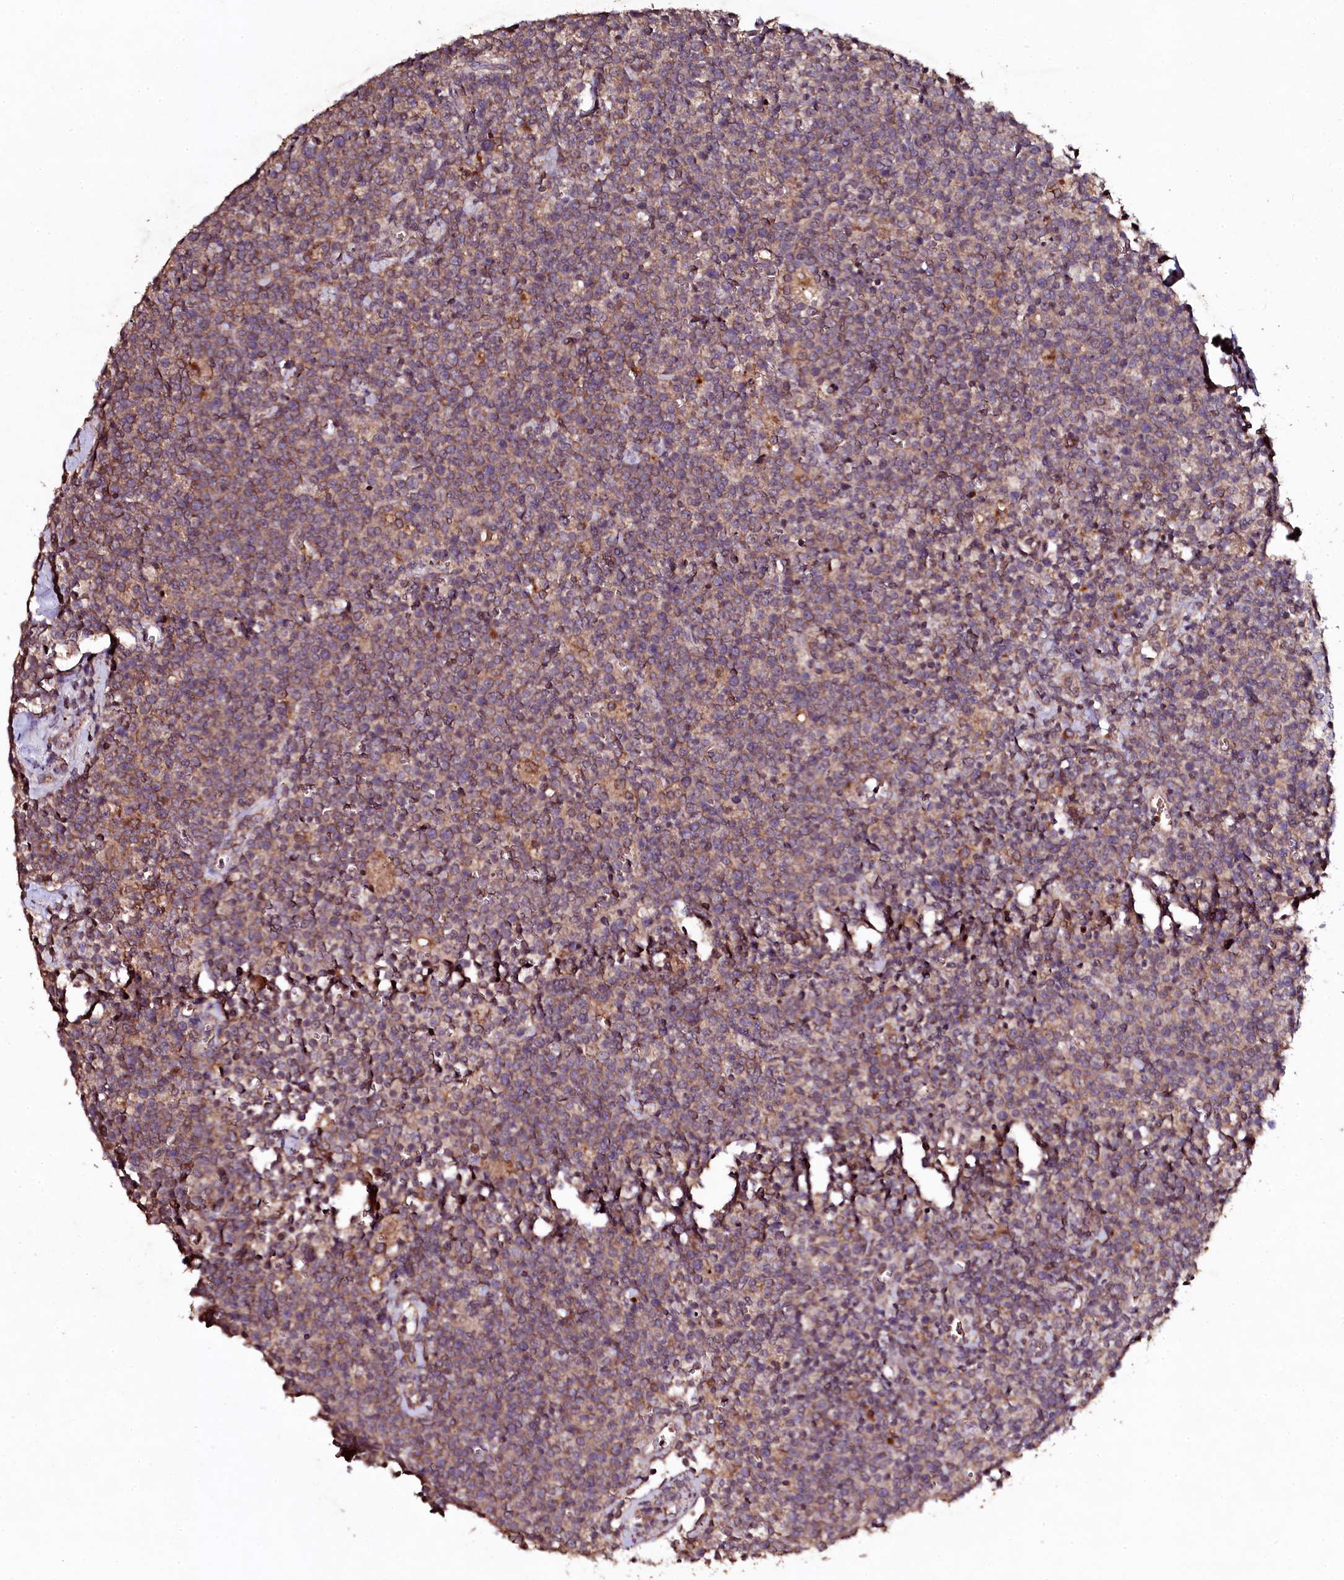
{"staining": {"intensity": "weak", "quantity": "25%-75%", "location": "cytoplasmic/membranous"}, "tissue": "lymphoma", "cell_type": "Tumor cells", "image_type": "cancer", "snomed": [{"axis": "morphology", "description": "Malignant lymphoma, non-Hodgkin's type, High grade"}, {"axis": "topography", "description": "Lymph node"}], "caption": "Immunohistochemistry image of neoplastic tissue: human lymphoma stained using IHC displays low levels of weak protein expression localized specifically in the cytoplasmic/membranous of tumor cells, appearing as a cytoplasmic/membranous brown color.", "gene": "SEC24C", "patient": {"sex": "male", "age": 61}}